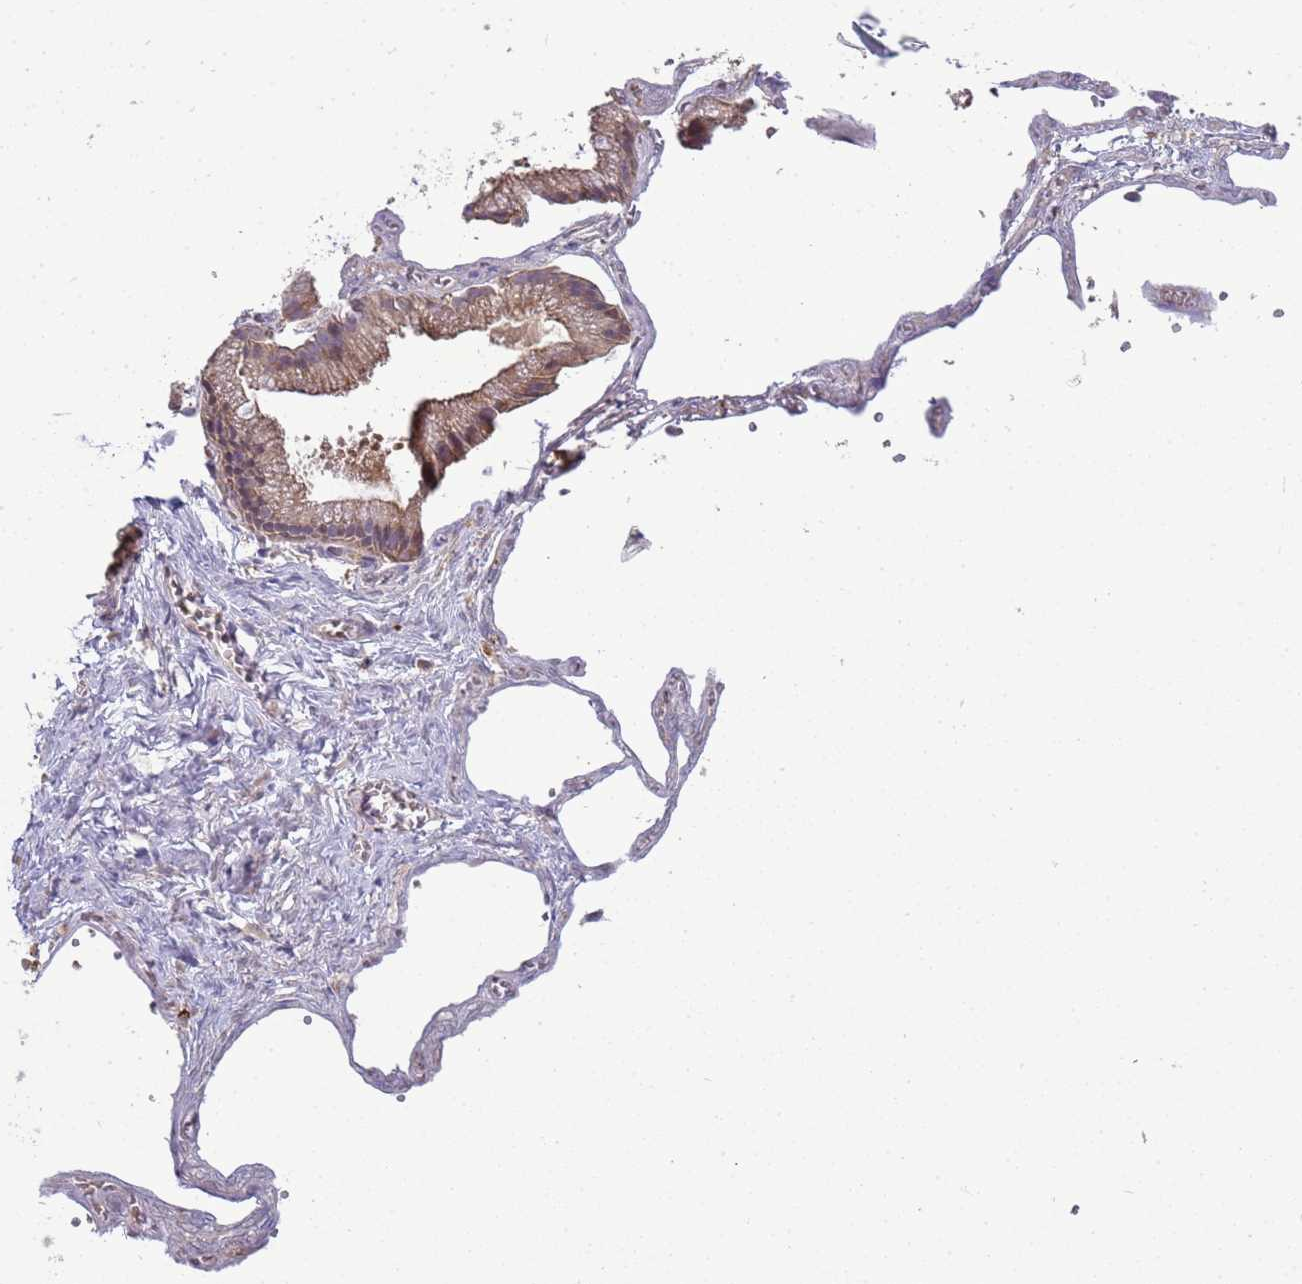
{"staining": {"intensity": "weak", "quantity": ">75%", "location": "cytoplasmic/membranous"}, "tissue": "adipose tissue", "cell_type": "Adipocytes", "image_type": "normal", "snomed": [{"axis": "morphology", "description": "Normal tissue, NOS"}, {"axis": "topography", "description": "Gallbladder"}, {"axis": "topography", "description": "Peripheral nerve tissue"}], "caption": "Normal adipose tissue reveals weak cytoplasmic/membranous staining in approximately >75% of adipocytes, visualized by immunohistochemistry. (brown staining indicates protein expression, while blue staining denotes nuclei).", "gene": "TMEM74B", "patient": {"sex": "male", "age": 38}}